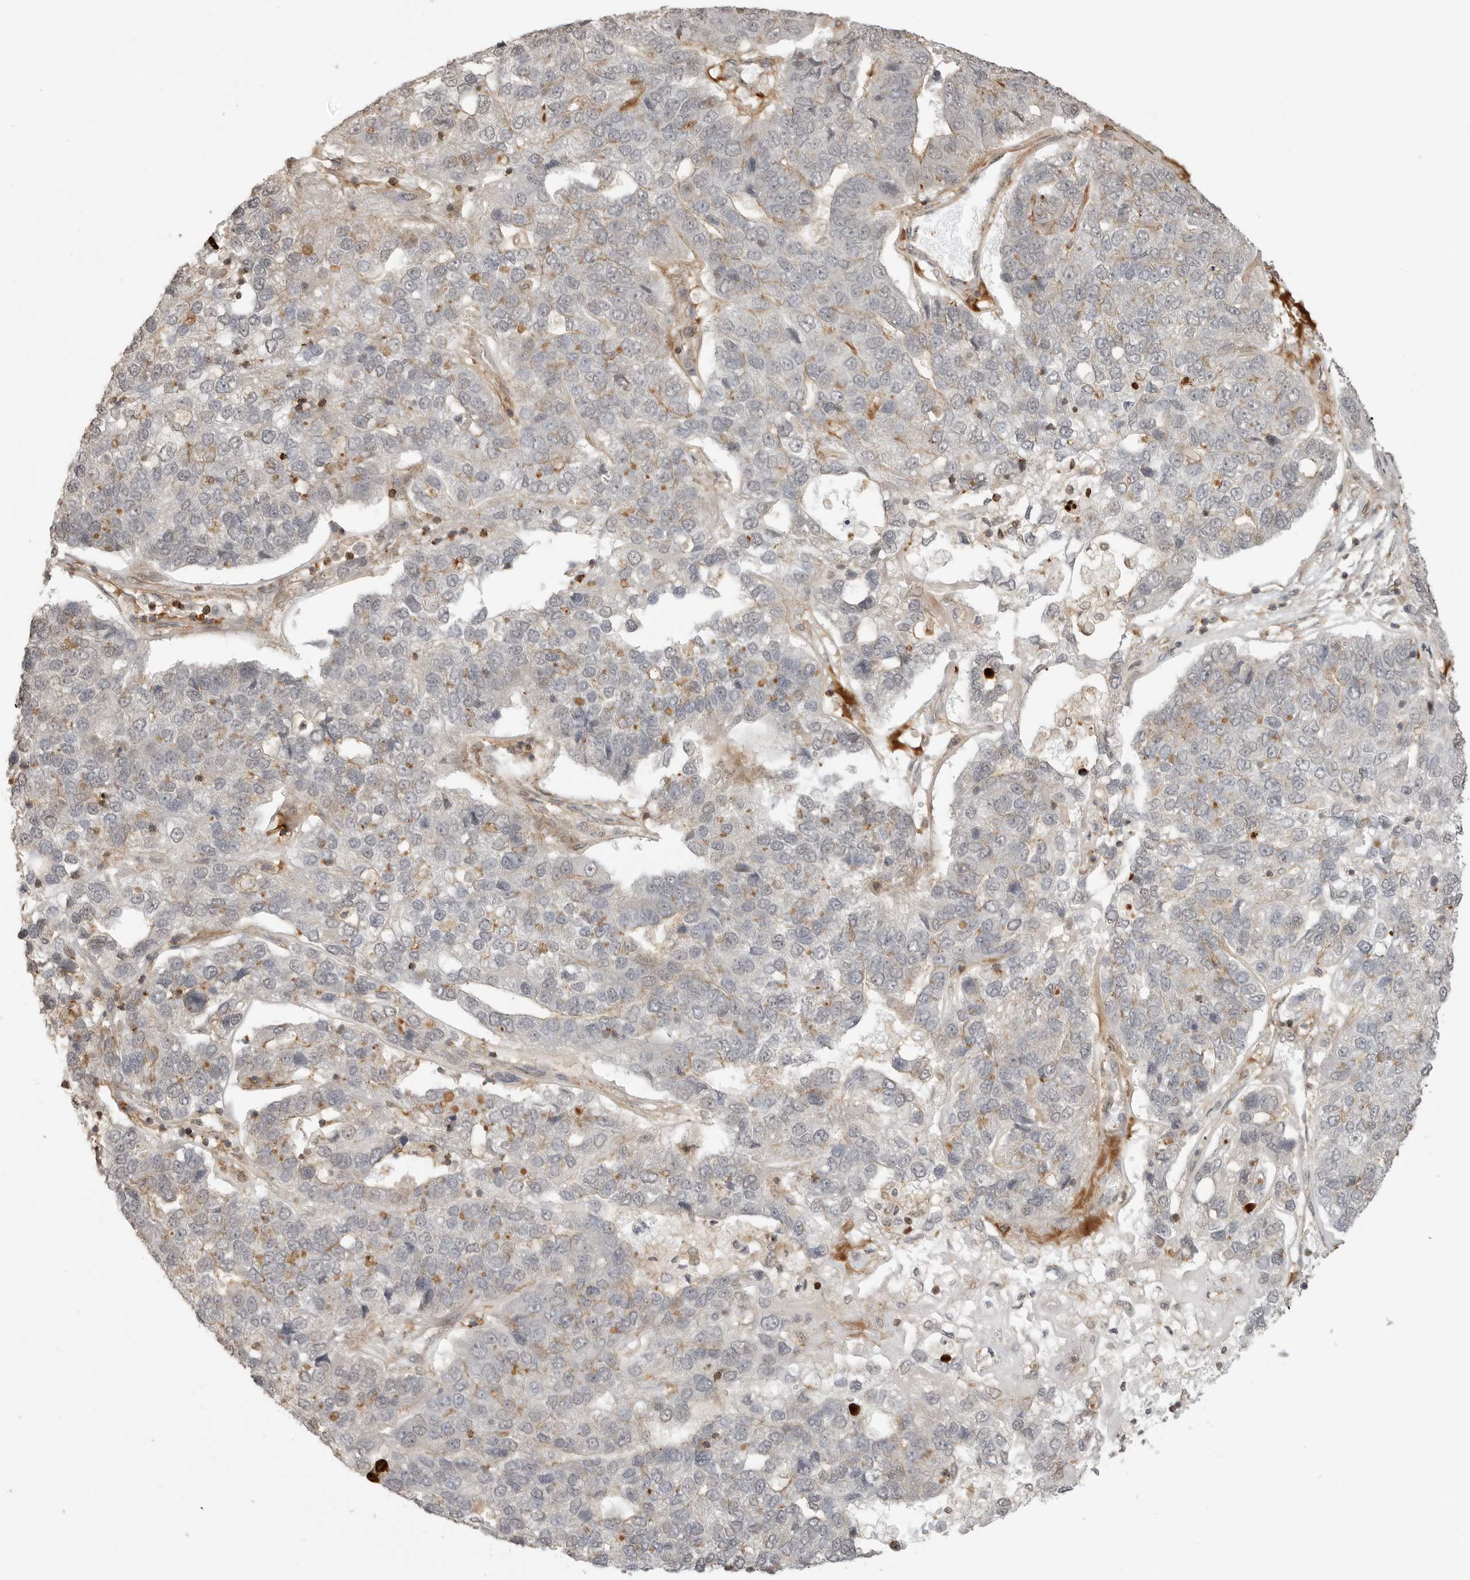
{"staining": {"intensity": "weak", "quantity": "<25%", "location": "cytoplasmic/membranous"}, "tissue": "pancreatic cancer", "cell_type": "Tumor cells", "image_type": "cancer", "snomed": [{"axis": "morphology", "description": "Adenocarcinoma, NOS"}, {"axis": "topography", "description": "Pancreas"}], "caption": "Image shows no protein staining in tumor cells of pancreatic cancer tissue.", "gene": "GPC2", "patient": {"sex": "female", "age": 61}}